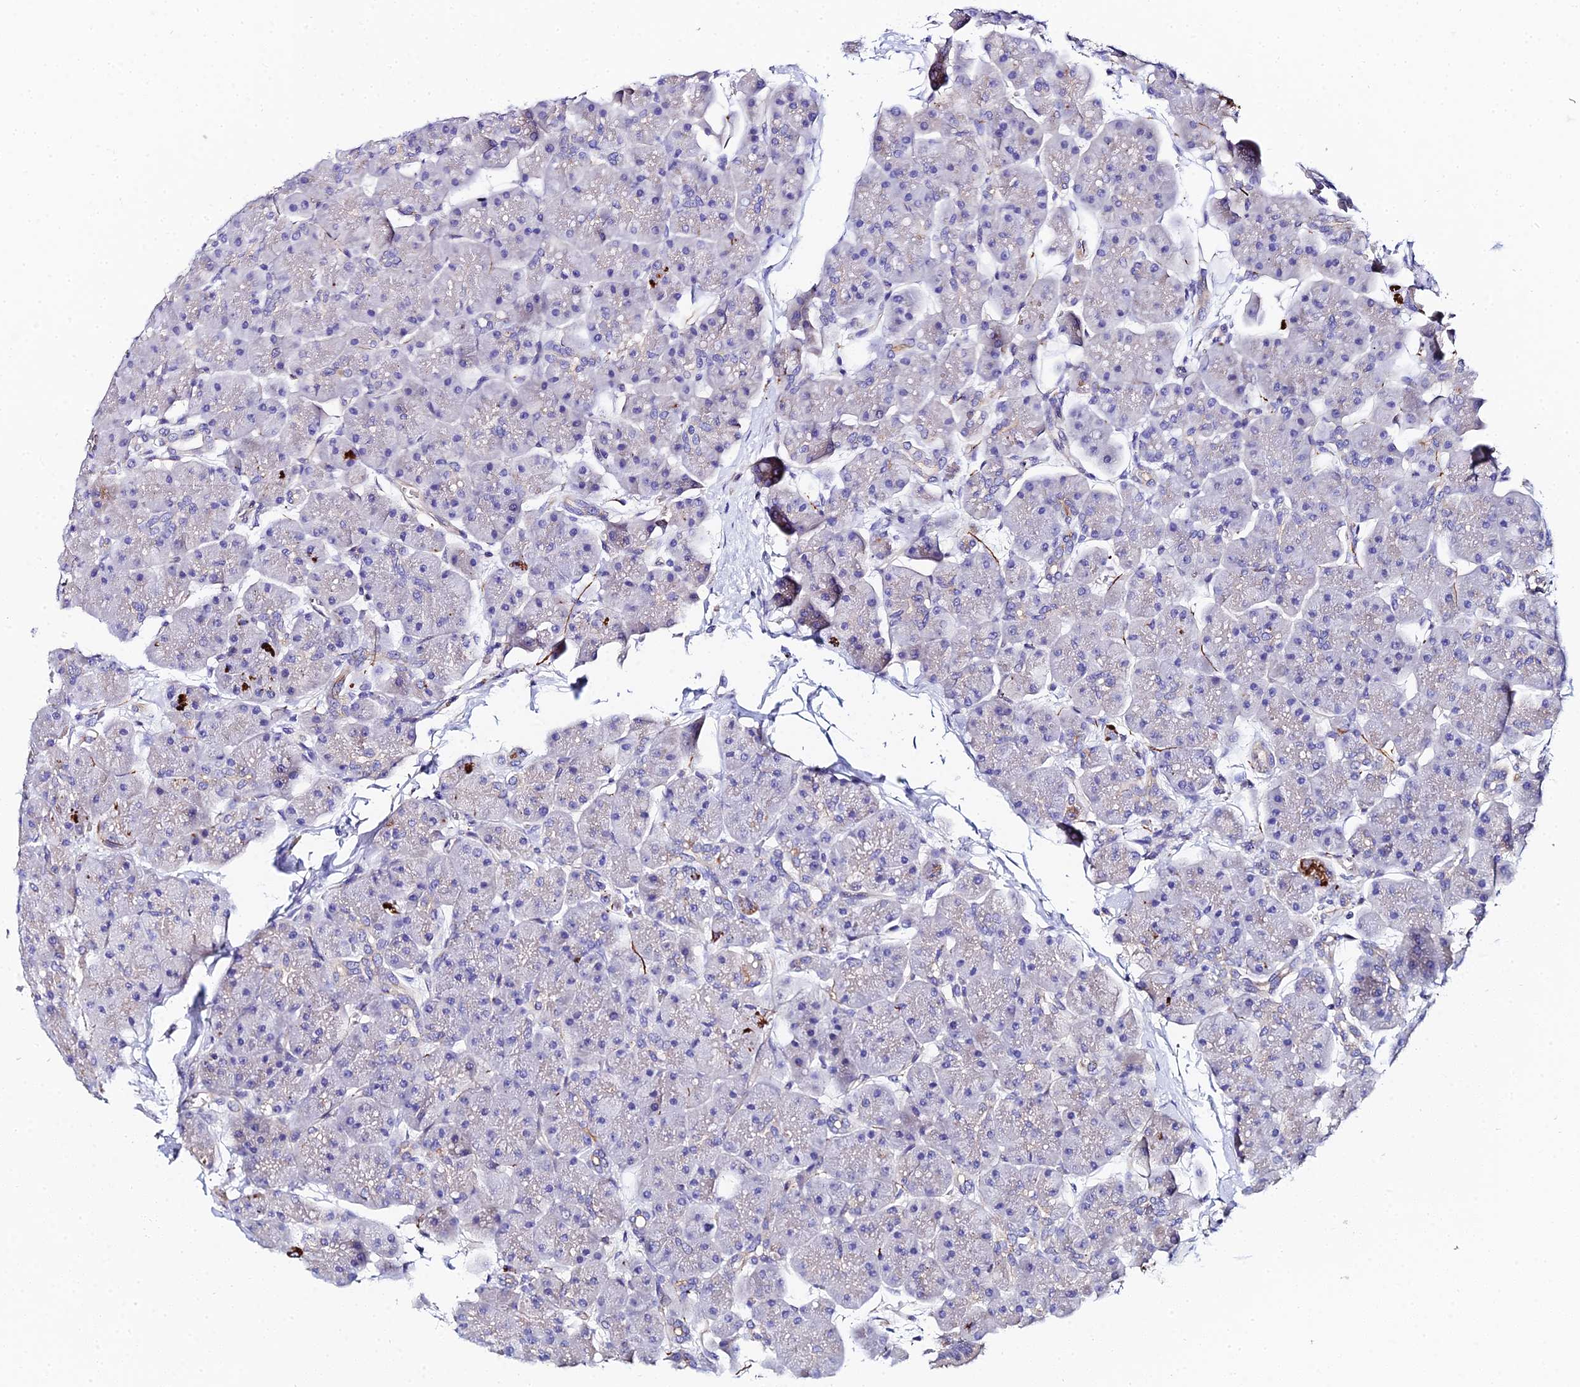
{"staining": {"intensity": "strong", "quantity": "<25%", "location": "cytoplasmic/membranous"}, "tissue": "pancreas", "cell_type": "Exocrine glandular cells", "image_type": "normal", "snomed": [{"axis": "morphology", "description": "Normal tissue, NOS"}, {"axis": "topography", "description": "Pancreas"}], "caption": "Immunohistochemical staining of benign human pancreas demonstrates medium levels of strong cytoplasmic/membranous expression in approximately <25% of exocrine glandular cells.", "gene": "APOBEC3H", "patient": {"sex": "male", "age": 66}}